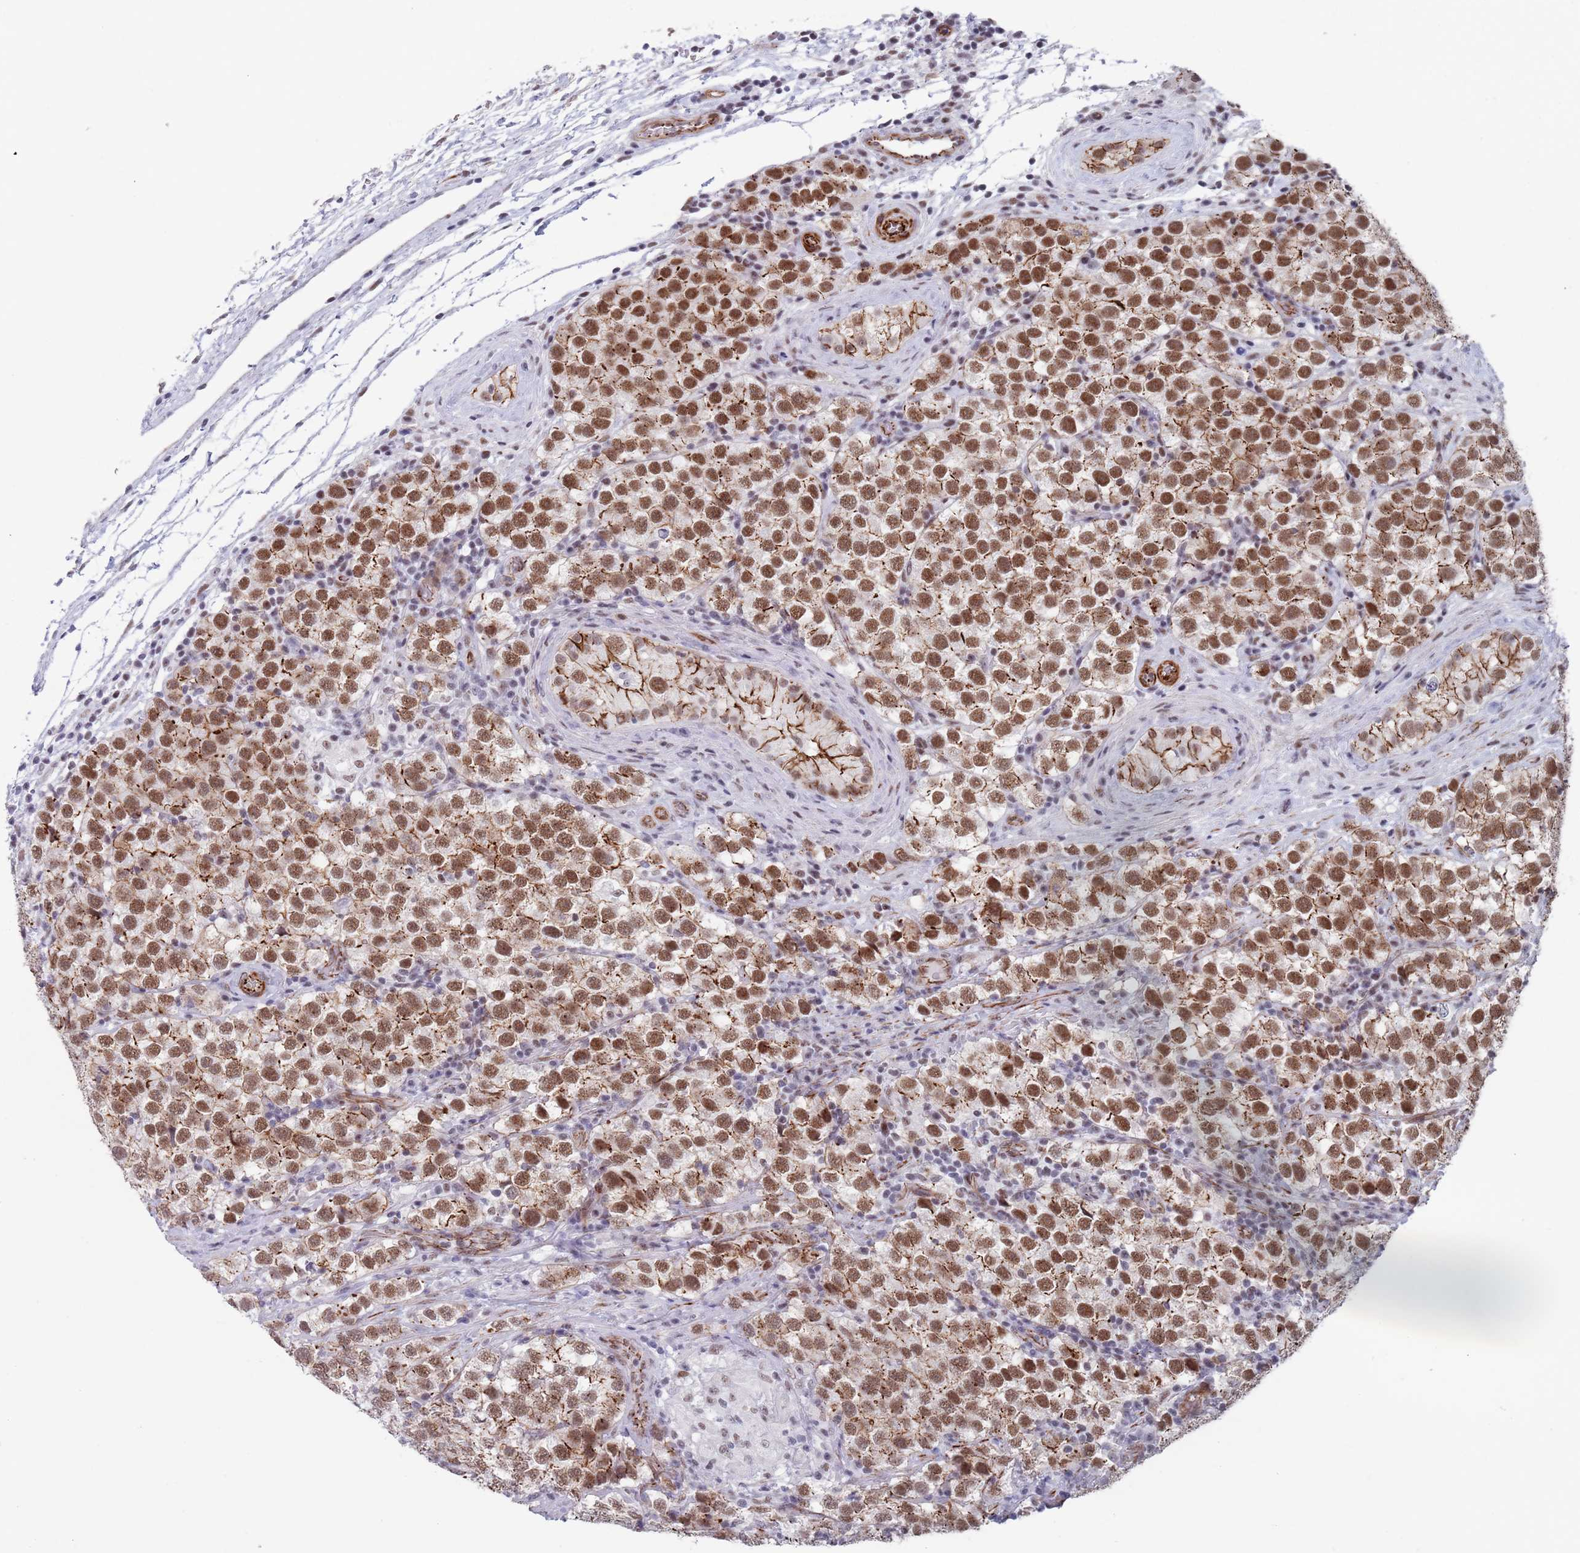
{"staining": {"intensity": "moderate", "quantity": "25%-75%", "location": "cytoplasmic/membranous"}, "tissue": "testis cancer", "cell_type": "Tumor cells", "image_type": "cancer", "snomed": [{"axis": "morphology", "description": "Seminoma, NOS"}, {"axis": "topography", "description": "Testis"}], "caption": "DAB (3,3'-diaminobenzidine) immunohistochemical staining of human testis cancer exhibits moderate cytoplasmic/membranous protein expression in approximately 25%-75% of tumor cells. Nuclei are stained in blue.", "gene": "OR5A2", "patient": {"sex": "male", "age": 34}}